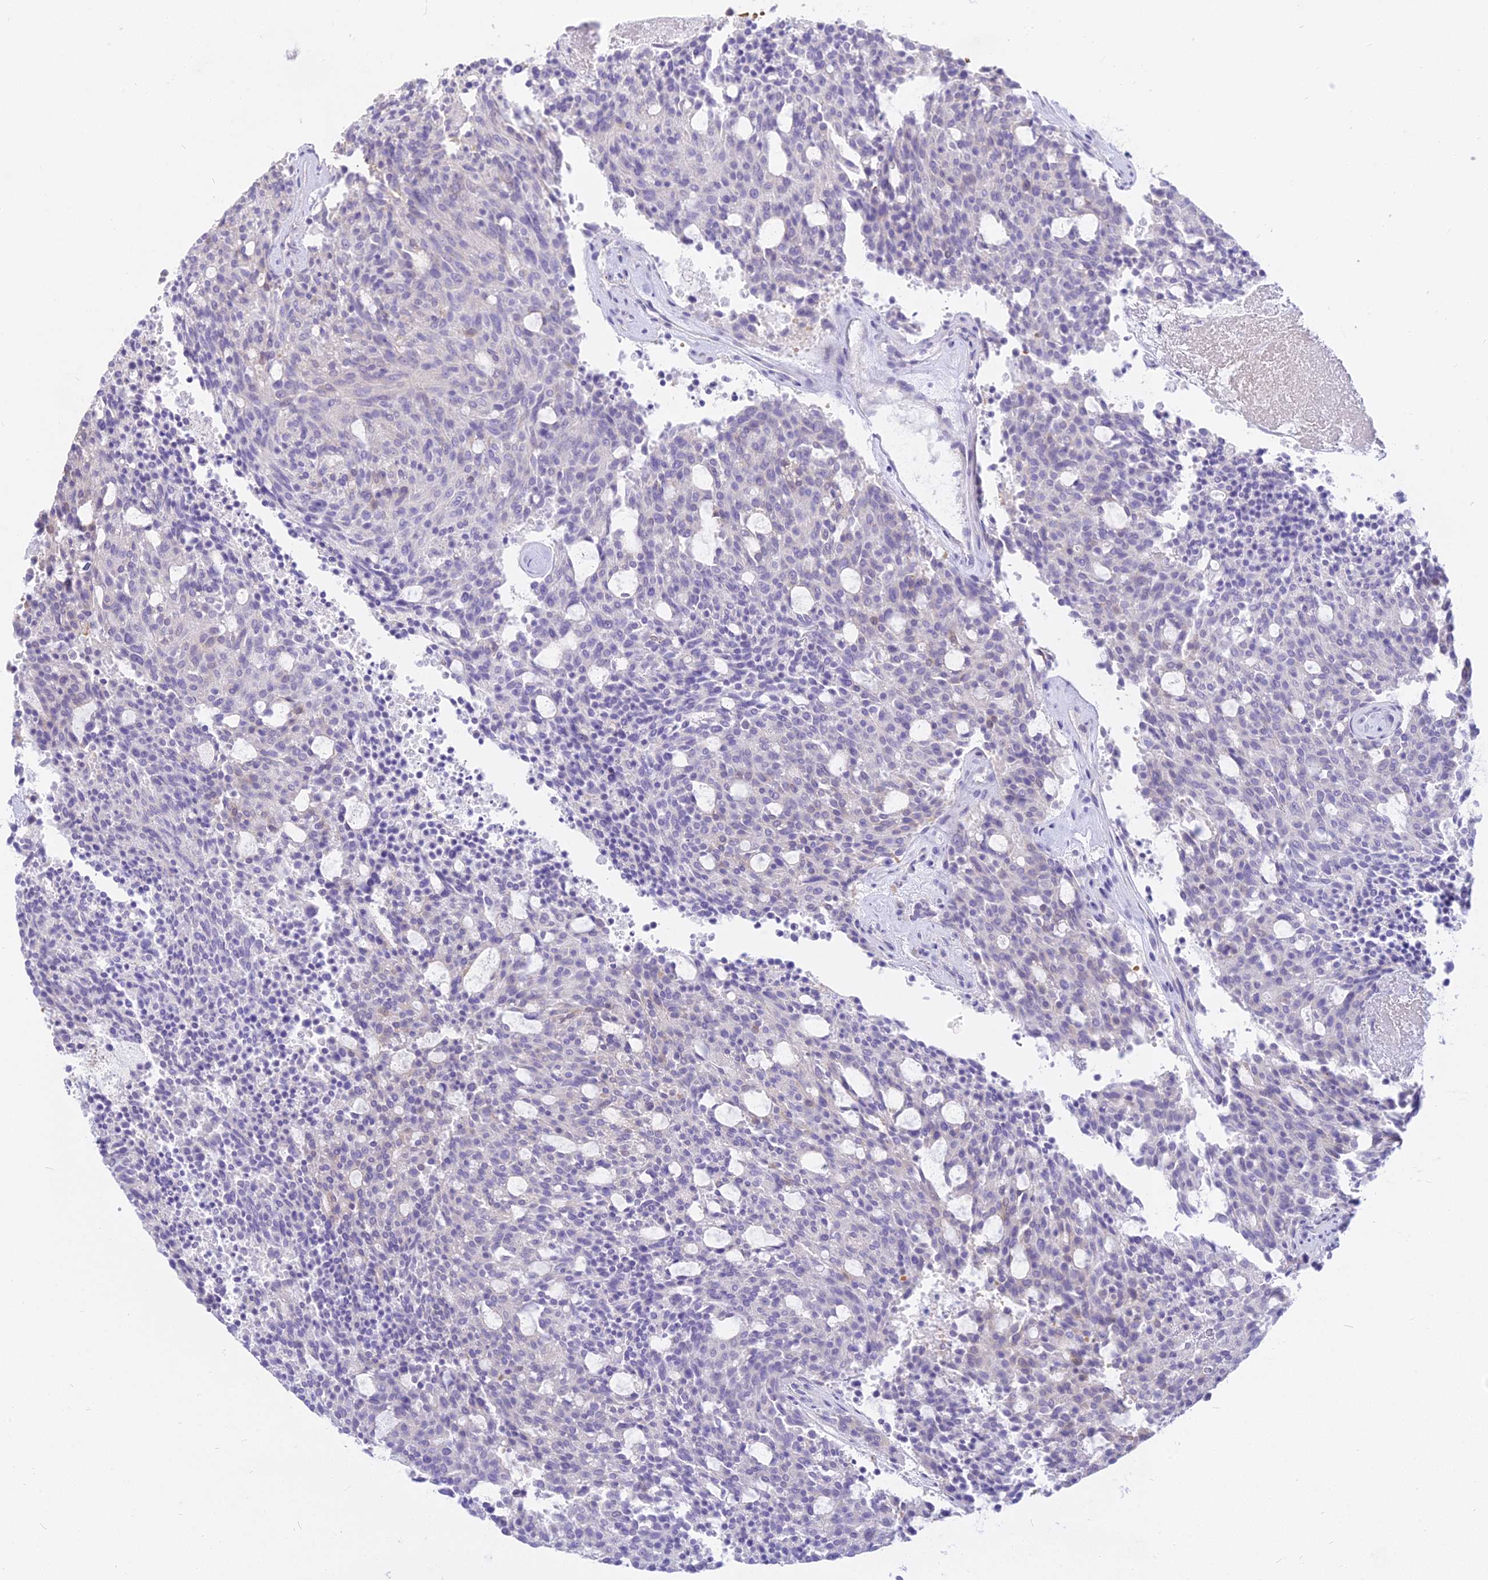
{"staining": {"intensity": "negative", "quantity": "none", "location": "none"}, "tissue": "carcinoid", "cell_type": "Tumor cells", "image_type": "cancer", "snomed": [{"axis": "morphology", "description": "Carcinoid, malignant, NOS"}, {"axis": "topography", "description": "Pancreas"}], "caption": "High power microscopy image of an immunohistochemistry photomicrograph of carcinoid (malignant), revealing no significant expression in tumor cells.", "gene": "SMIM24", "patient": {"sex": "female", "age": 54}}